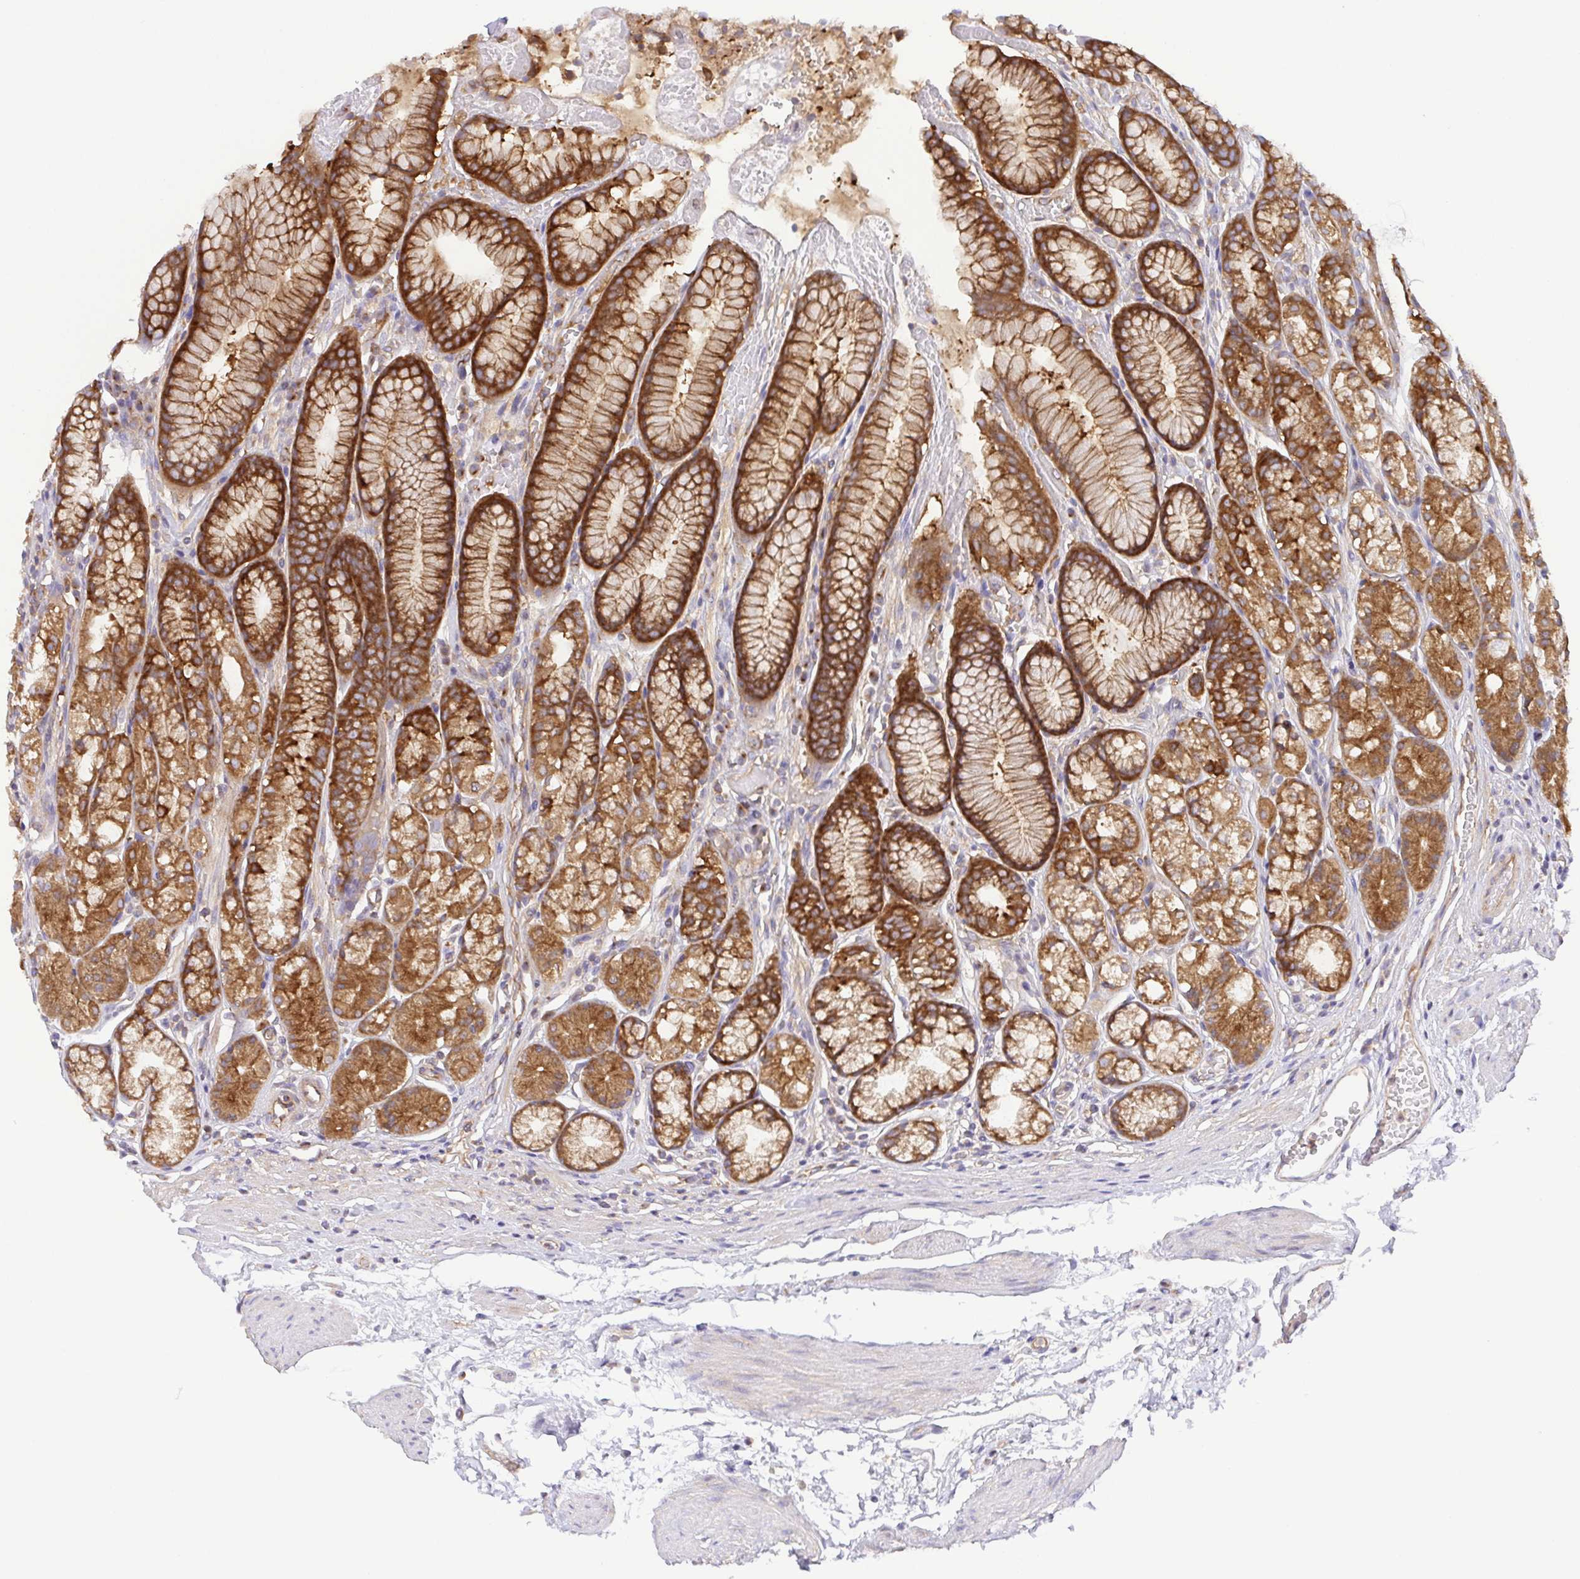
{"staining": {"intensity": "strong", "quantity": ">75%", "location": "cytoplasmic/membranous"}, "tissue": "stomach", "cell_type": "Glandular cells", "image_type": "normal", "snomed": [{"axis": "morphology", "description": "Normal tissue, NOS"}, {"axis": "topography", "description": "Smooth muscle"}, {"axis": "topography", "description": "Stomach"}], "caption": "Protein staining displays strong cytoplasmic/membranous positivity in approximately >75% of glandular cells in normal stomach.", "gene": "KIF5B", "patient": {"sex": "male", "age": 70}}